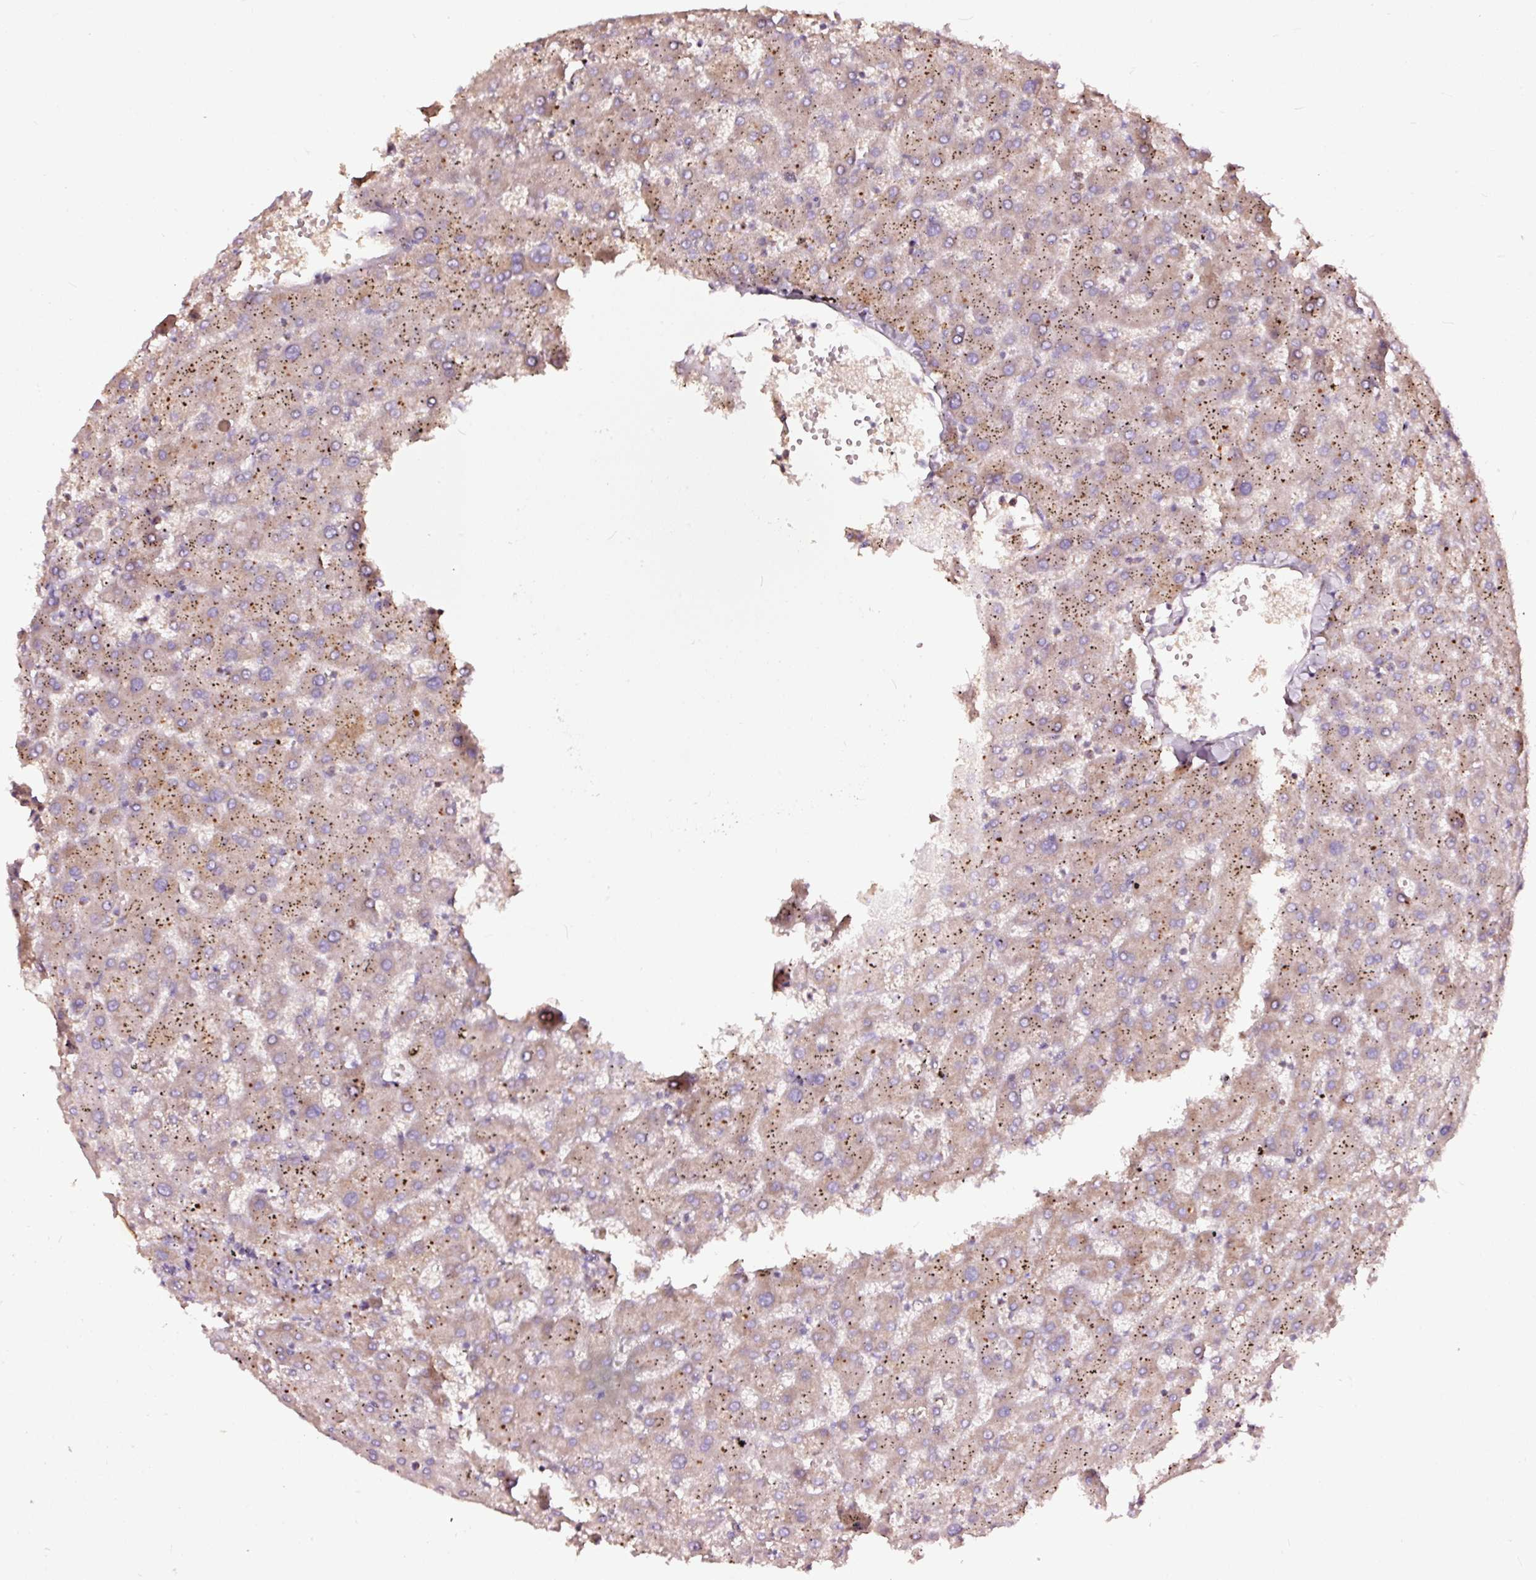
{"staining": {"intensity": "weak", "quantity": "25%-75%", "location": "cytoplasmic/membranous"}, "tissue": "liver", "cell_type": "Cholangiocytes", "image_type": "normal", "snomed": [{"axis": "morphology", "description": "Normal tissue, NOS"}, {"axis": "topography", "description": "Liver"}], "caption": "Immunohistochemistry histopathology image of benign liver: human liver stained using immunohistochemistry (IHC) reveals low levels of weak protein expression localized specifically in the cytoplasmic/membranous of cholangiocytes, appearing as a cytoplasmic/membranous brown color.", "gene": "TPM1", "patient": {"sex": "female", "age": 63}}